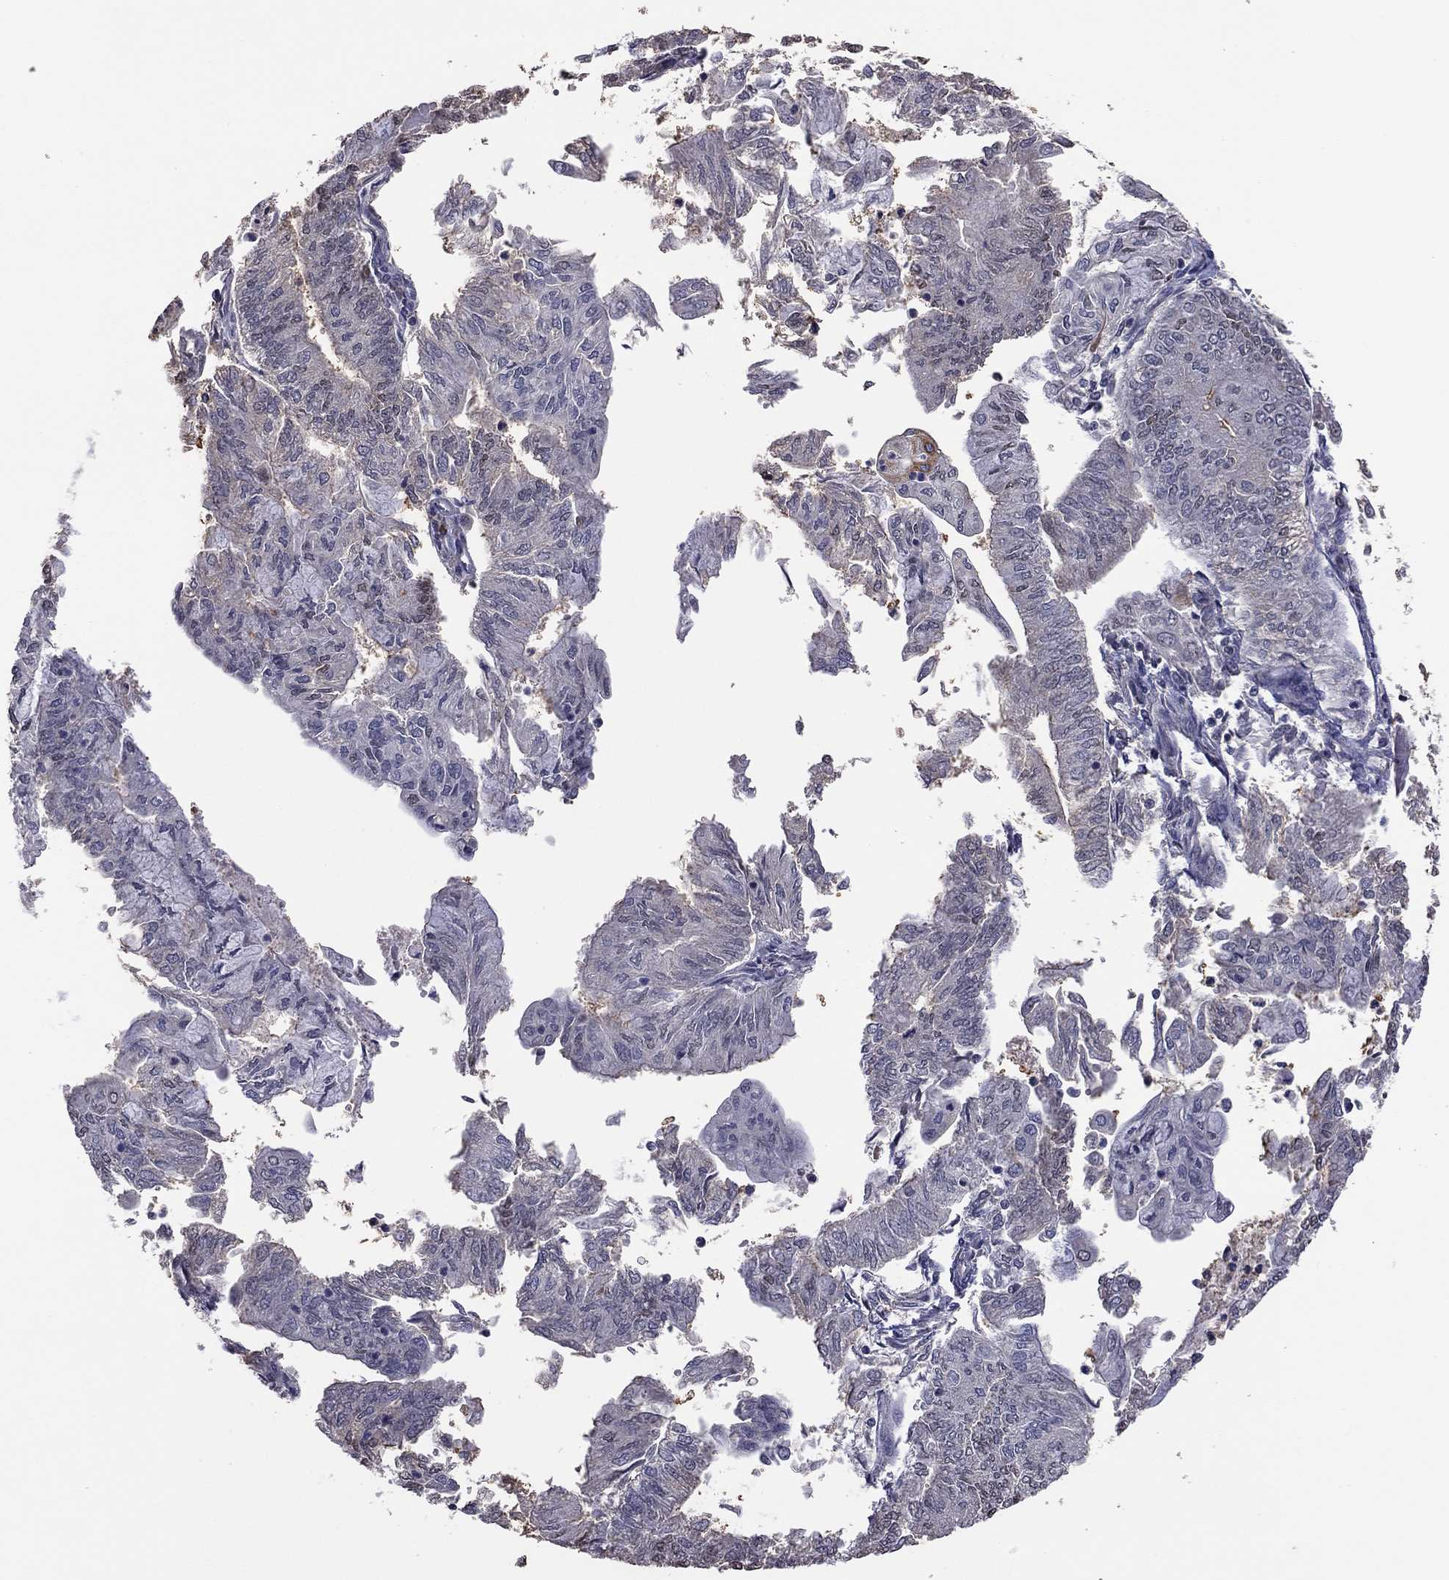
{"staining": {"intensity": "negative", "quantity": "none", "location": "none"}, "tissue": "endometrial cancer", "cell_type": "Tumor cells", "image_type": "cancer", "snomed": [{"axis": "morphology", "description": "Adenocarcinoma, NOS"}, {"axis": "topography", "description": "Endometrium"}], "caption": "A high-resolution image shows immunohistochemistry staining of adenocarcinoma (endometrial), which exhibits no significant staining in tumor cells.", "gene": "TSNARE1", "patient": {"sex": "female", "age": 59}}